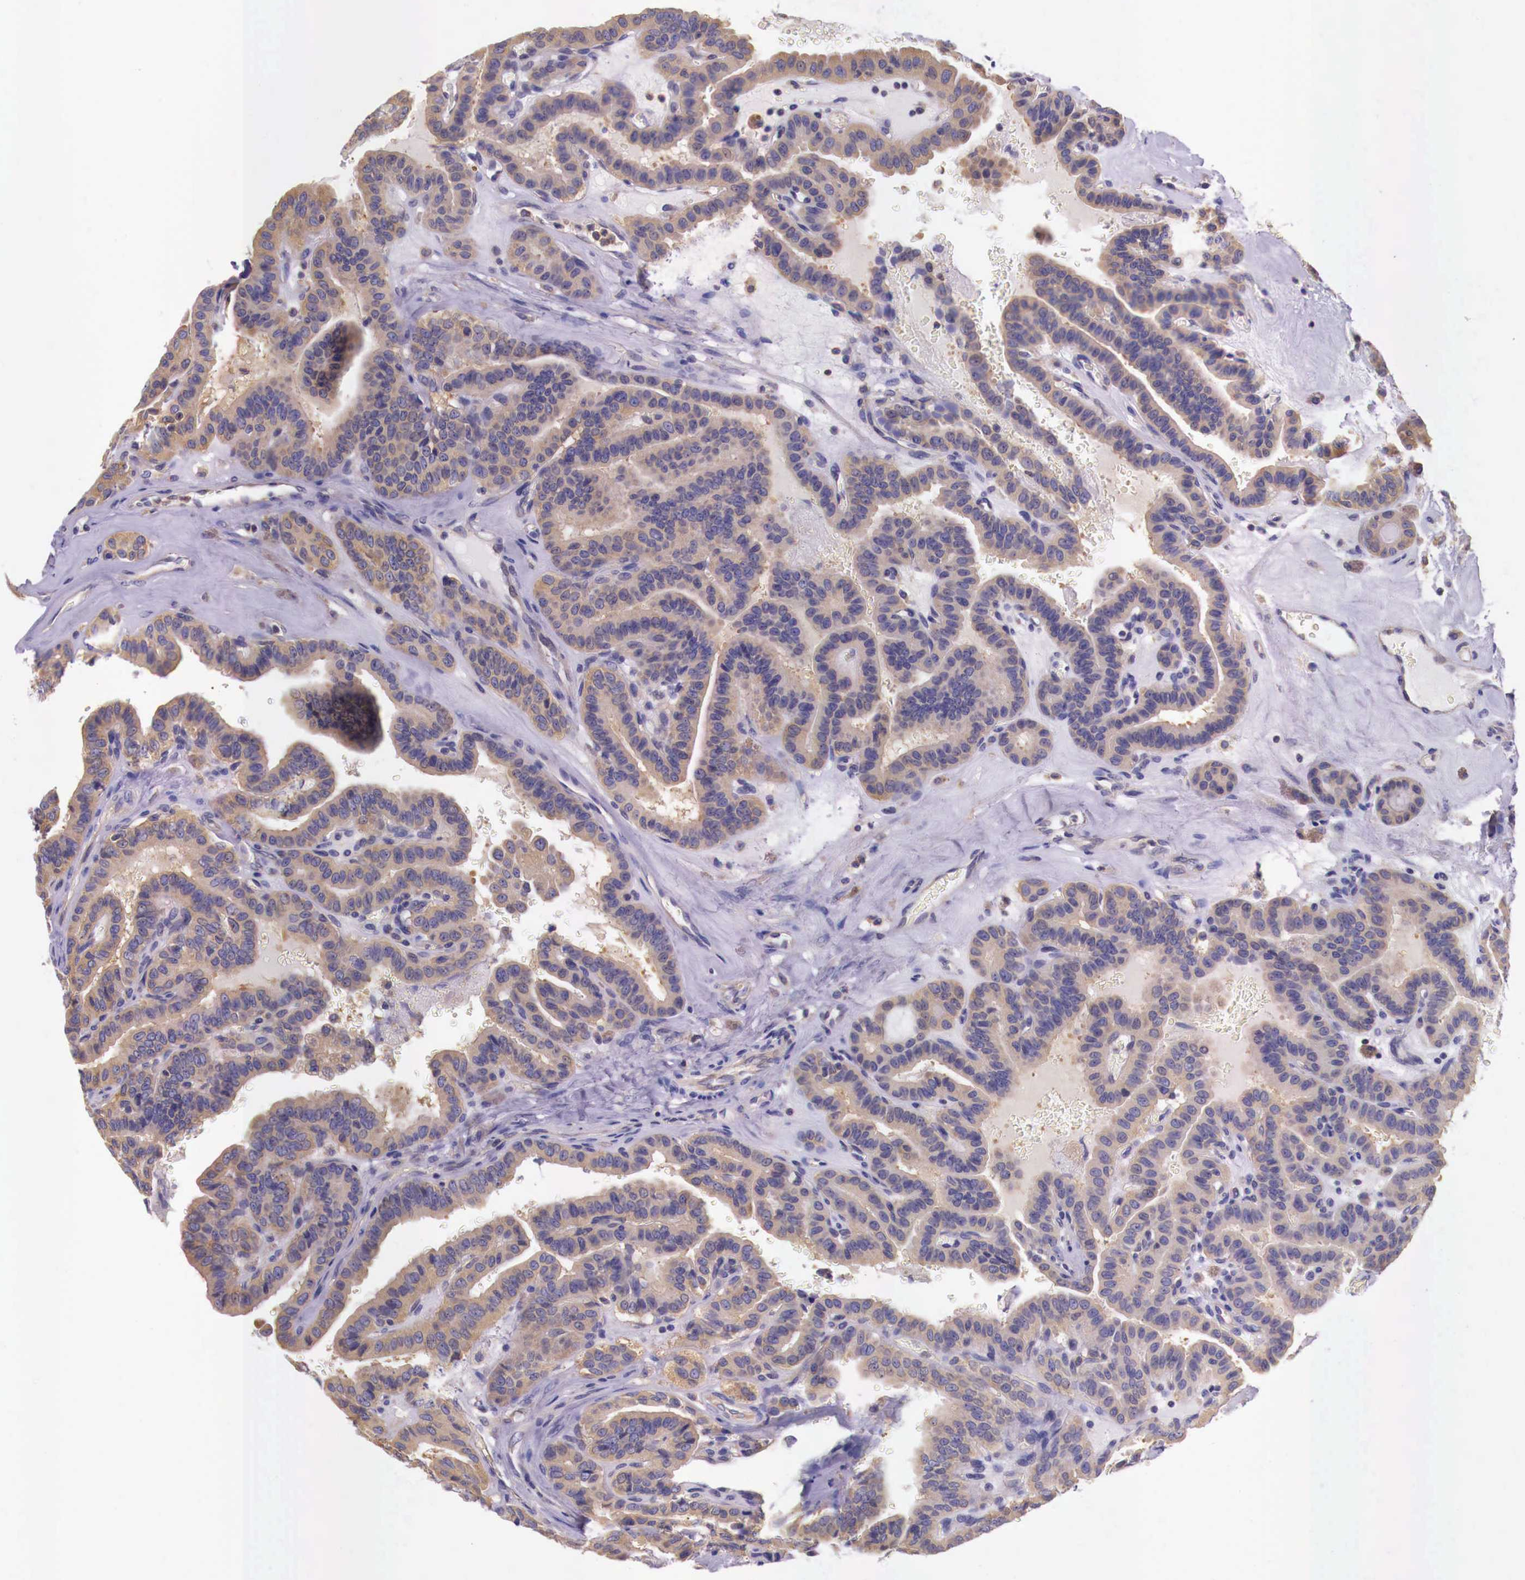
{"staining": {"intensity": "weak", "quantity": ">75%", "location": "cytoplasmic/membranous"}, "tissue": "thyroid cancer", "cell_type": "Tumor cells", "image_type": "cancer", "snomed": [{"axis": "morphology", "description": "Papillary adenocarcinoma, NOS"}, {"axis": "topography", "description": "Thyroid gland"}], "caption": "High-power microscopy captured an immunohistochemistry image of thyroid papillary adenocarcinoma, revealing weak cytoplasmic/membranous expression in about >75% of tumor cells.", "gene": "GRIPAP1", "patient": {"sex": "male", "age": 87}}